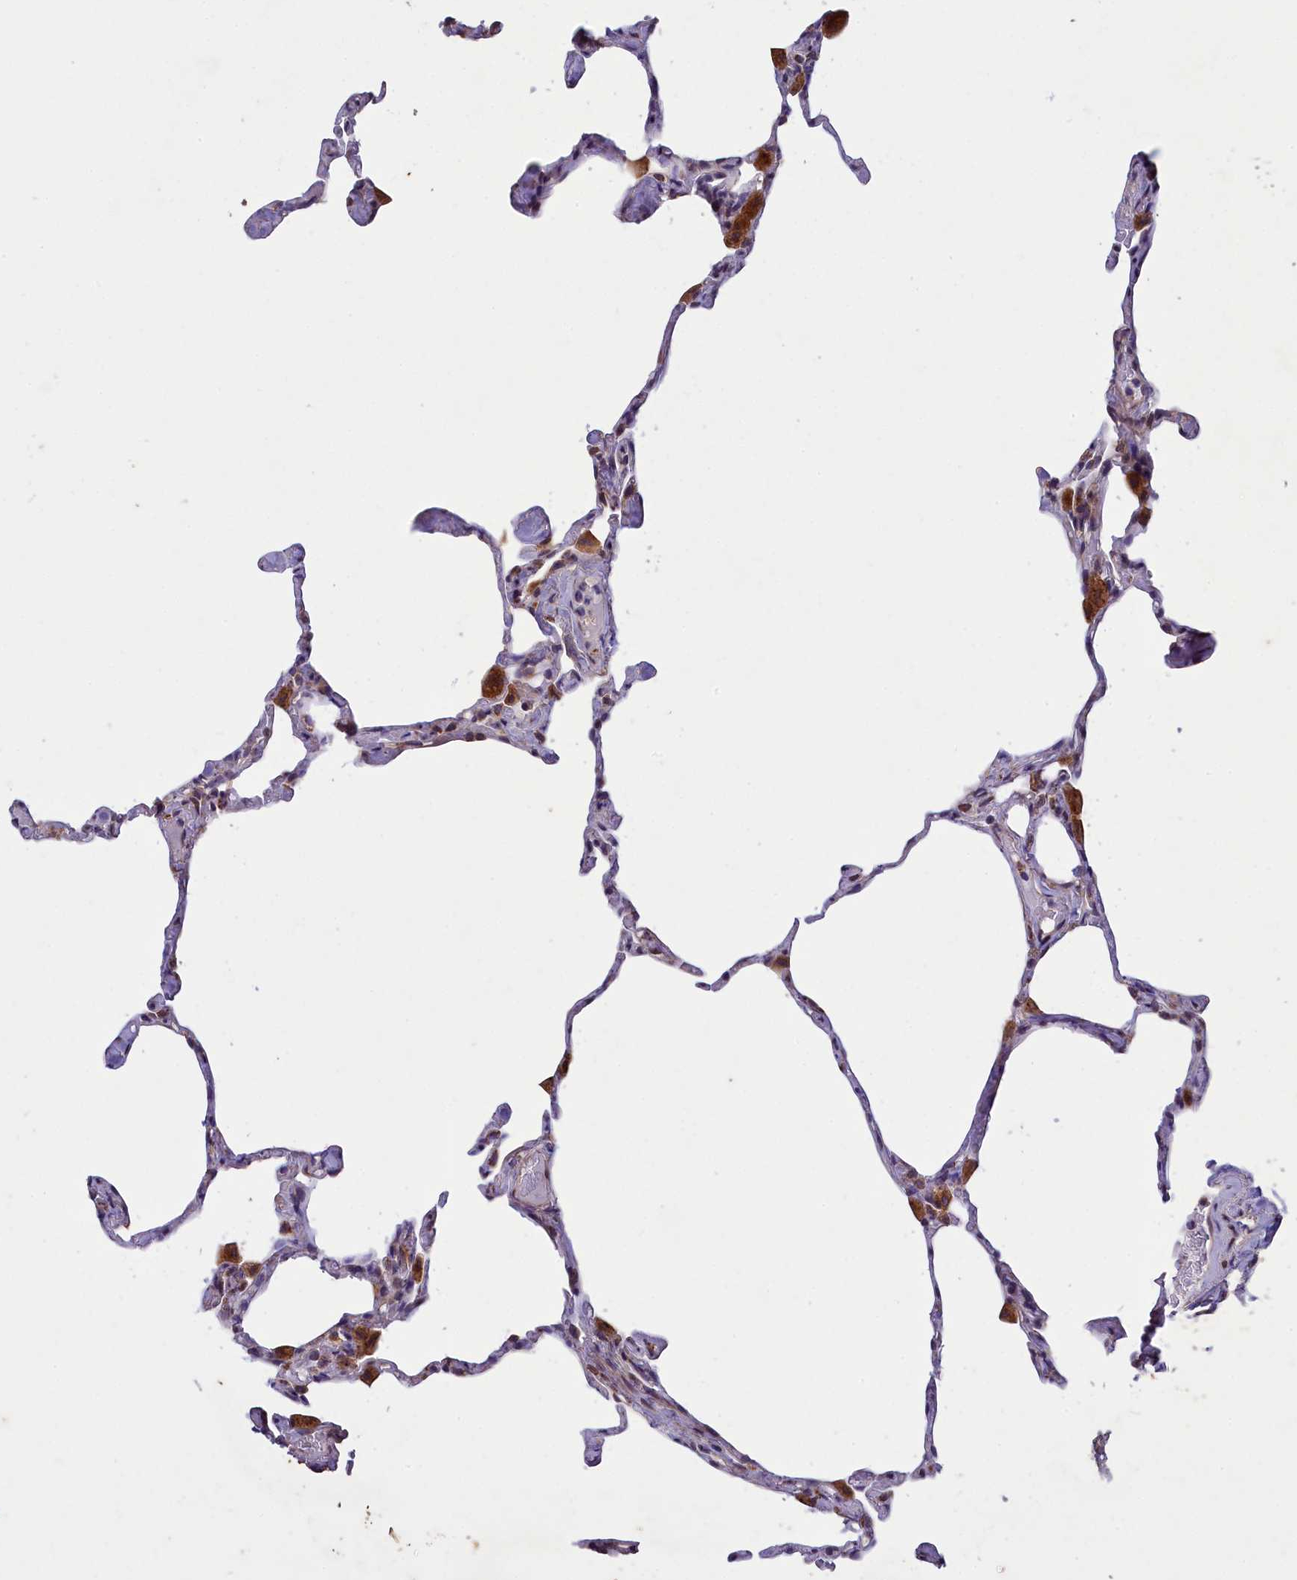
{"staining": {"intensity": "moderate", "quantity": "<25%", "location": "cytoplasmic/membranous"}, "tissue": "lung", "cell_type": "Alveolar cells", "image_type": "normal", "snomed": [{"axis": "morphology", "description": "Normal tissue, NOS"}, {"axis": "topography", "description": "Lung"}], "caption": "Alveolar cells reveal moderate cytoplasmic/membranous positivity in about <25% of cells in unremarkable lung.", "gene": "ACAD8", "patient": {"sex": "male", "age": 65}}